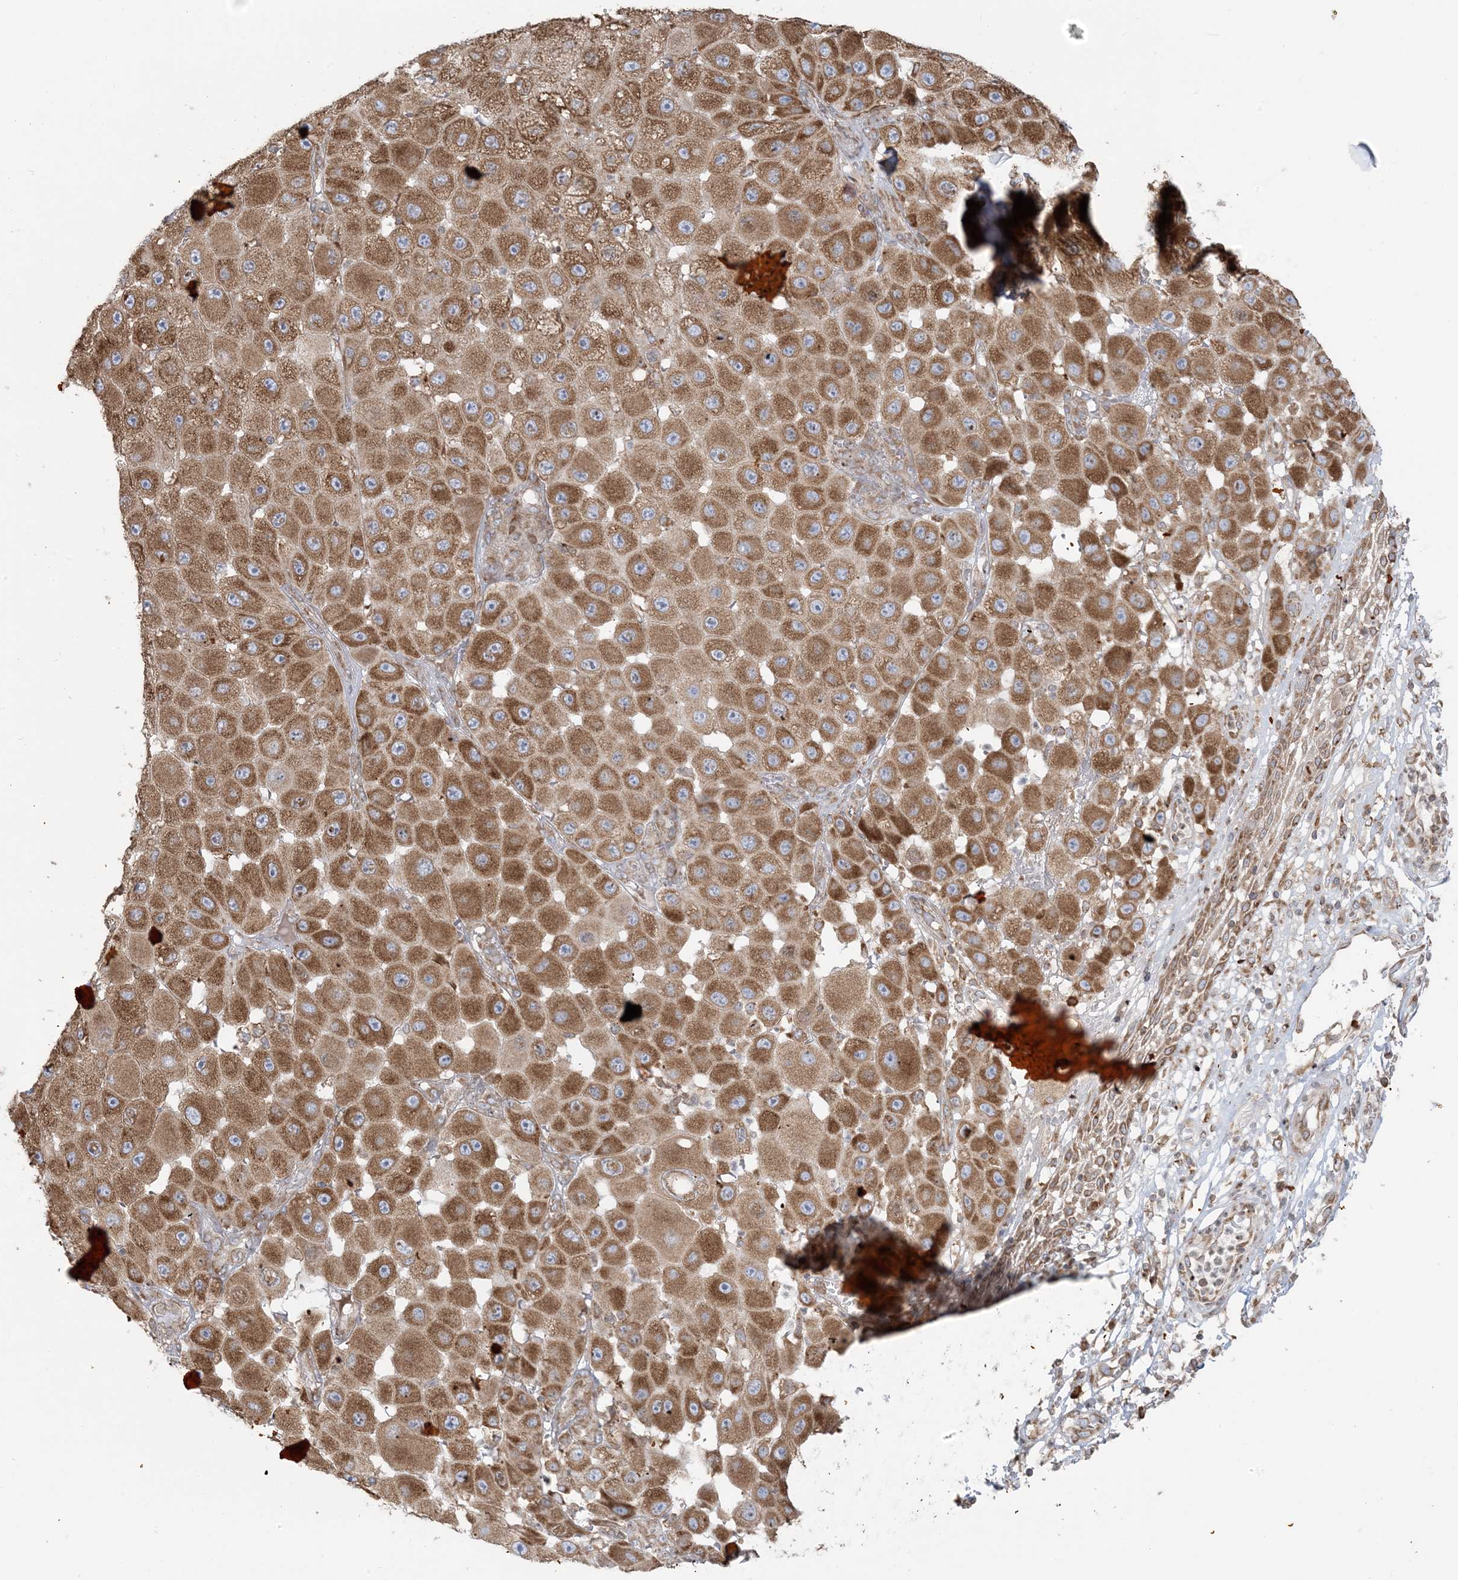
{"staining": {"intensity": "moderate", "quantity": ">75%", "location": "cytoplasmic/membranous"}, "tissue": "melanoma", "cell_type": "Tumor cells", "image_type": "cancer", "snomed": [{"axis": "morphology", "description": "Malignant melanoma, NOS"}, {"axis": "topography", "description": "Skin"}], "caption": "This photomicrograph exhibits melanoma stained with immunohistochemistry (IHC) to label a protein in brown. The cytoplasmic/membranous of tumor cells show moderate positivity for the protein. Nuclei are counter-stained blue.", "gene": "UBXN4", "patient": {"sex": "female", "age": 81}}